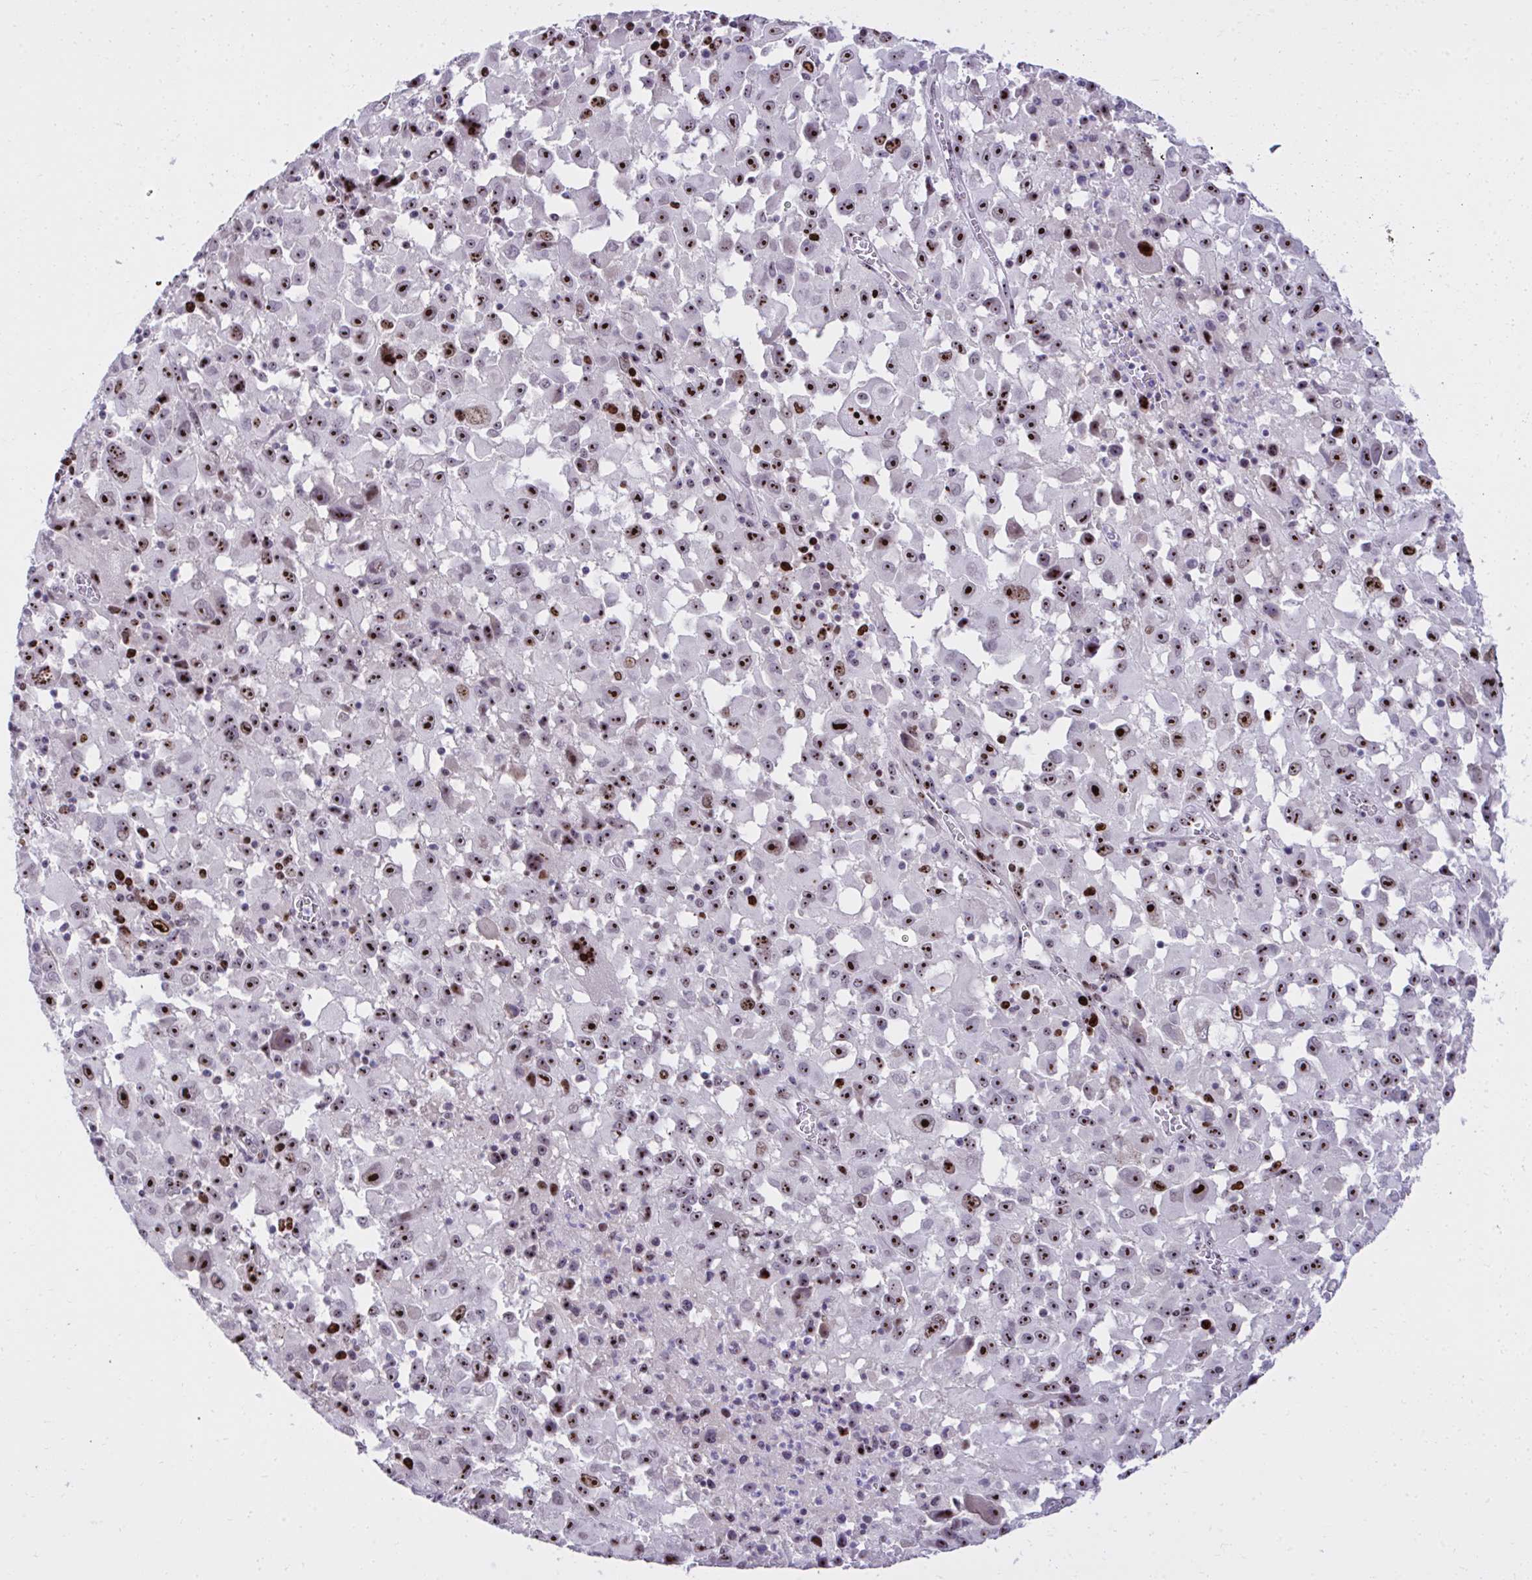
{"staining": {"intensity": "strong", "quantity": "25%-75%", "location": "nuclear"}, "tissue": "melanoma", "cell_type": "Tumor cells", "image_type": "cancer", "snomed": [{"axis": "morphology", "description": "Malignant melanoma, Metastatic site"}, {"axis": "topography", "description": "Soft tissue"}], "caption": "Brown immunohistochemical staining in human malignant melanoma (metastatic site) displays strong nuclear expression in approximately 25%-75% of tumor cells.", "gene": "CEP72", "patient": {"sex": "male", "age": 50}}